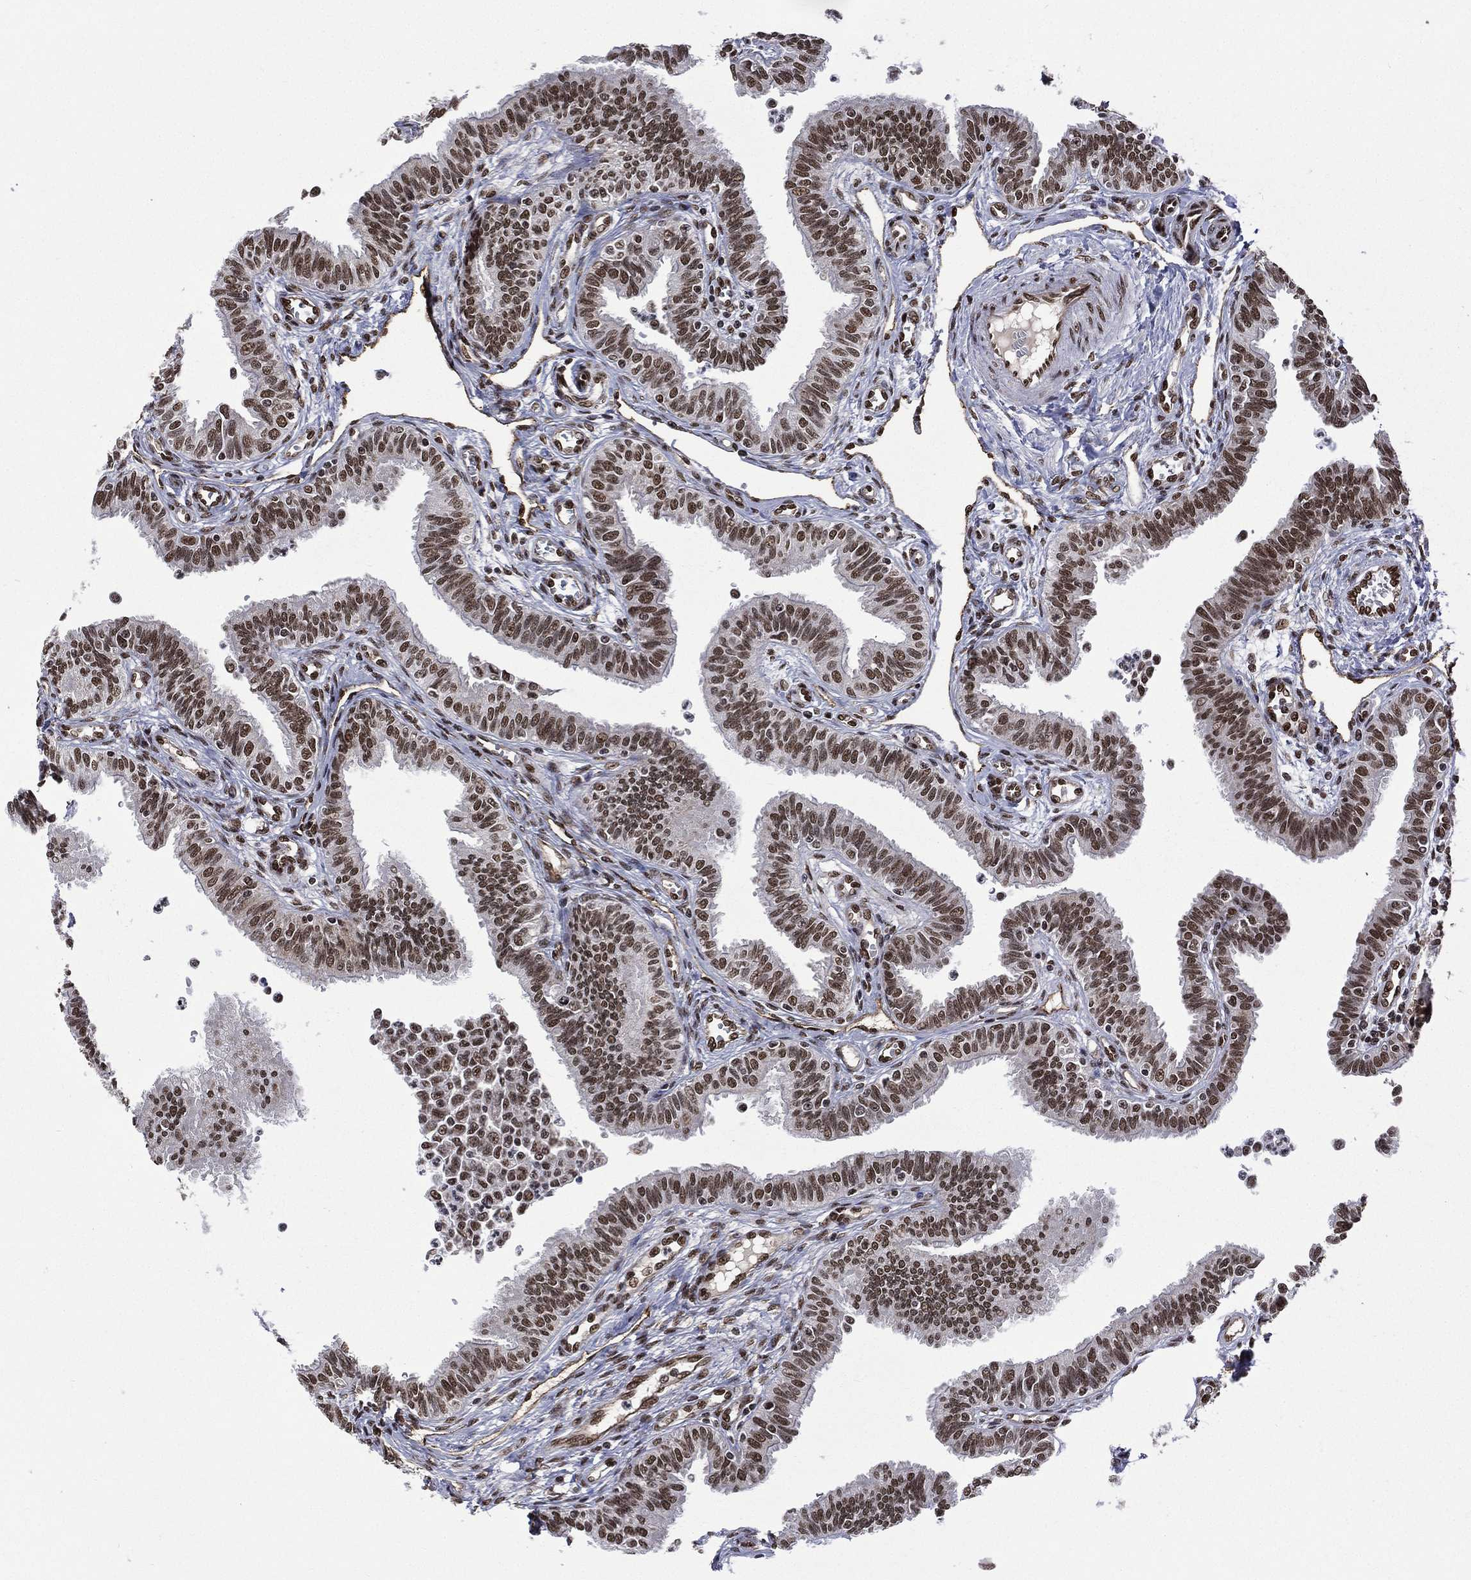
{"staining": {"intensity": "strong", "quantity": ">75%", "location": "nuclear"}, "tissue": "fallopian tube", "cell_type": "Glandular cells", "image_type": "normal", "snomed": [{"axis": "morphology", "description": "Normal tissue, NOS"}, {"axis": "topography", "description": "Fallopian tube"}], "caption": "Brown immunohistochemical staining in unremarkable fallopian tube exhibits strong nuclear staining in approximately >75% of glandular cells. Nuclei are stained in blue.", "gene": "C5orf24", "patient": {"sex": "female", "age": 36}}